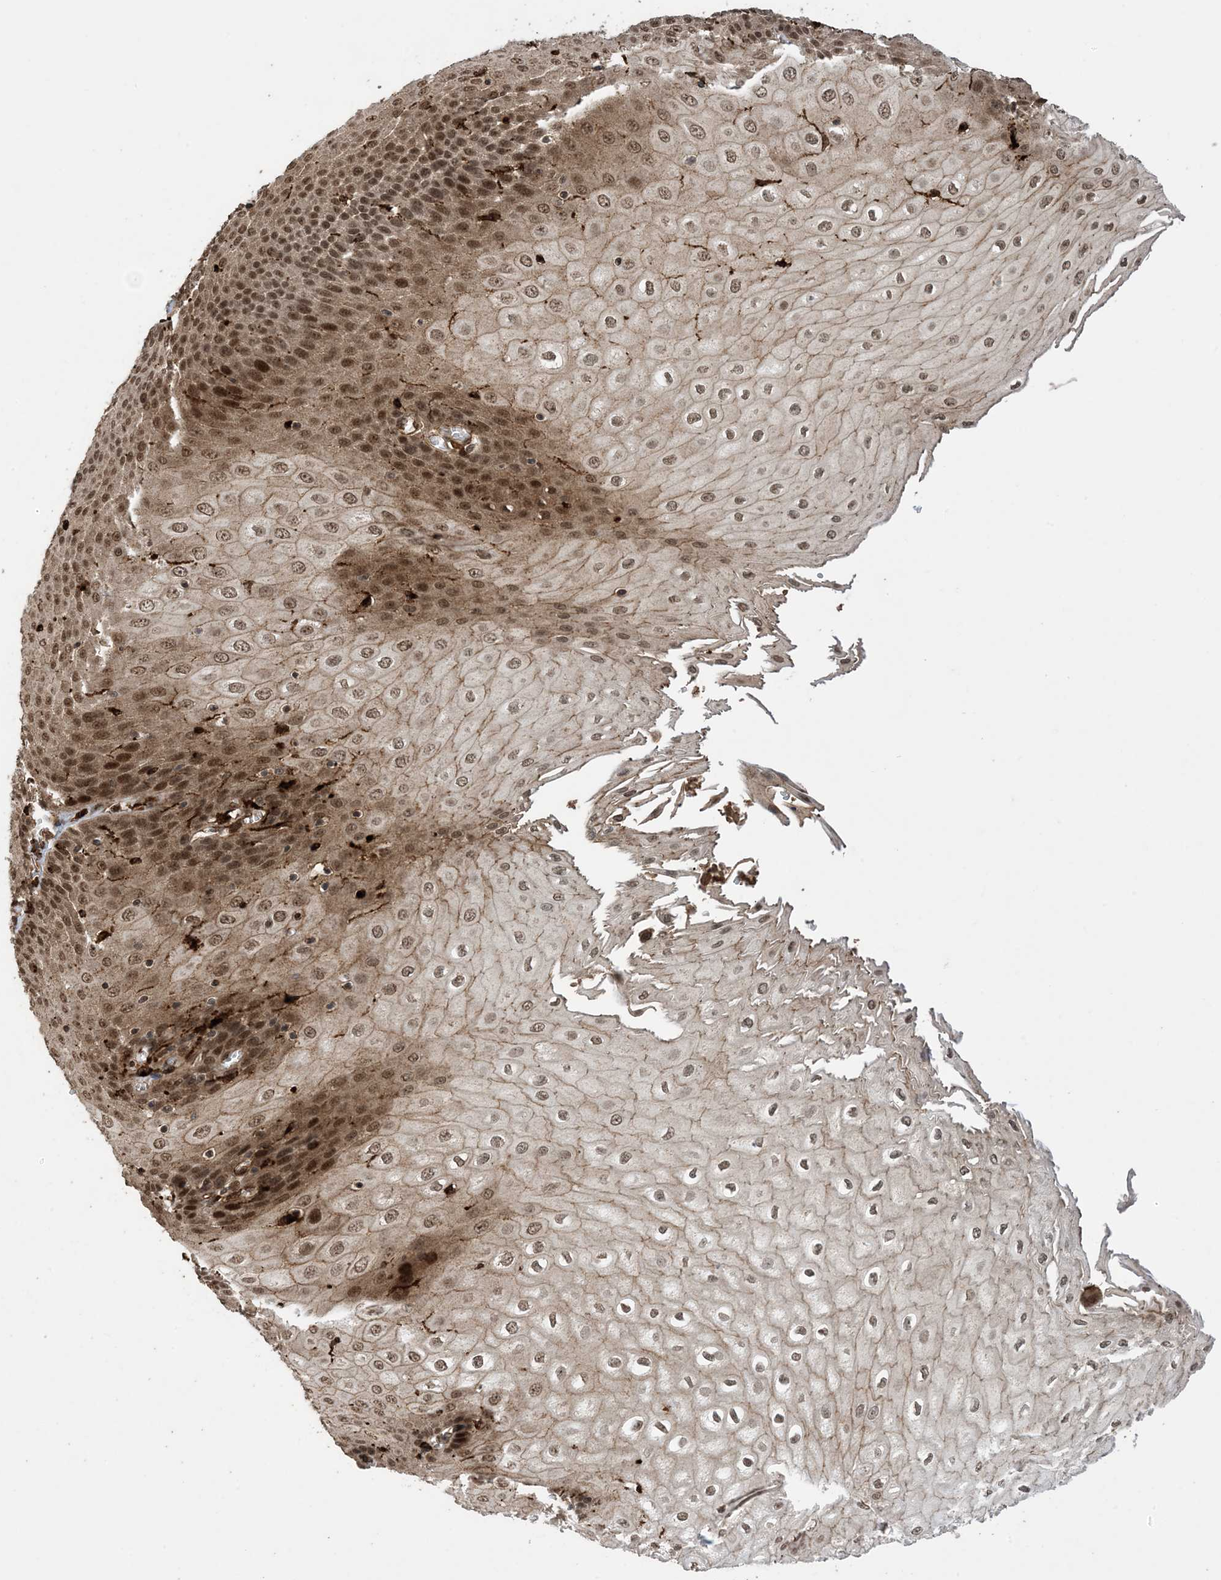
{"staining": {"intensity": "strong", "quantity": ">75%", "location": "cytoplasmic/membranous,nuclear"}, "tissue": "esophagus", "cell_type": "Squamous epithelial cells", "image_type": "normal", "snomed": [{"axis": "morphology", "description": "Normal tissue, NOS"}, {"axis": "topography", "description": "Esophagus"}], "caption": "IHC image of unremarkable human esophagus stained for a protein (brown), which displays high levels of strong cytoplasmic/membranous,nuclear expression in approximately >75% of squamous epithelial cells.", "gene": "ZNF511", "patient": {"sex": "male", "age": 60}}